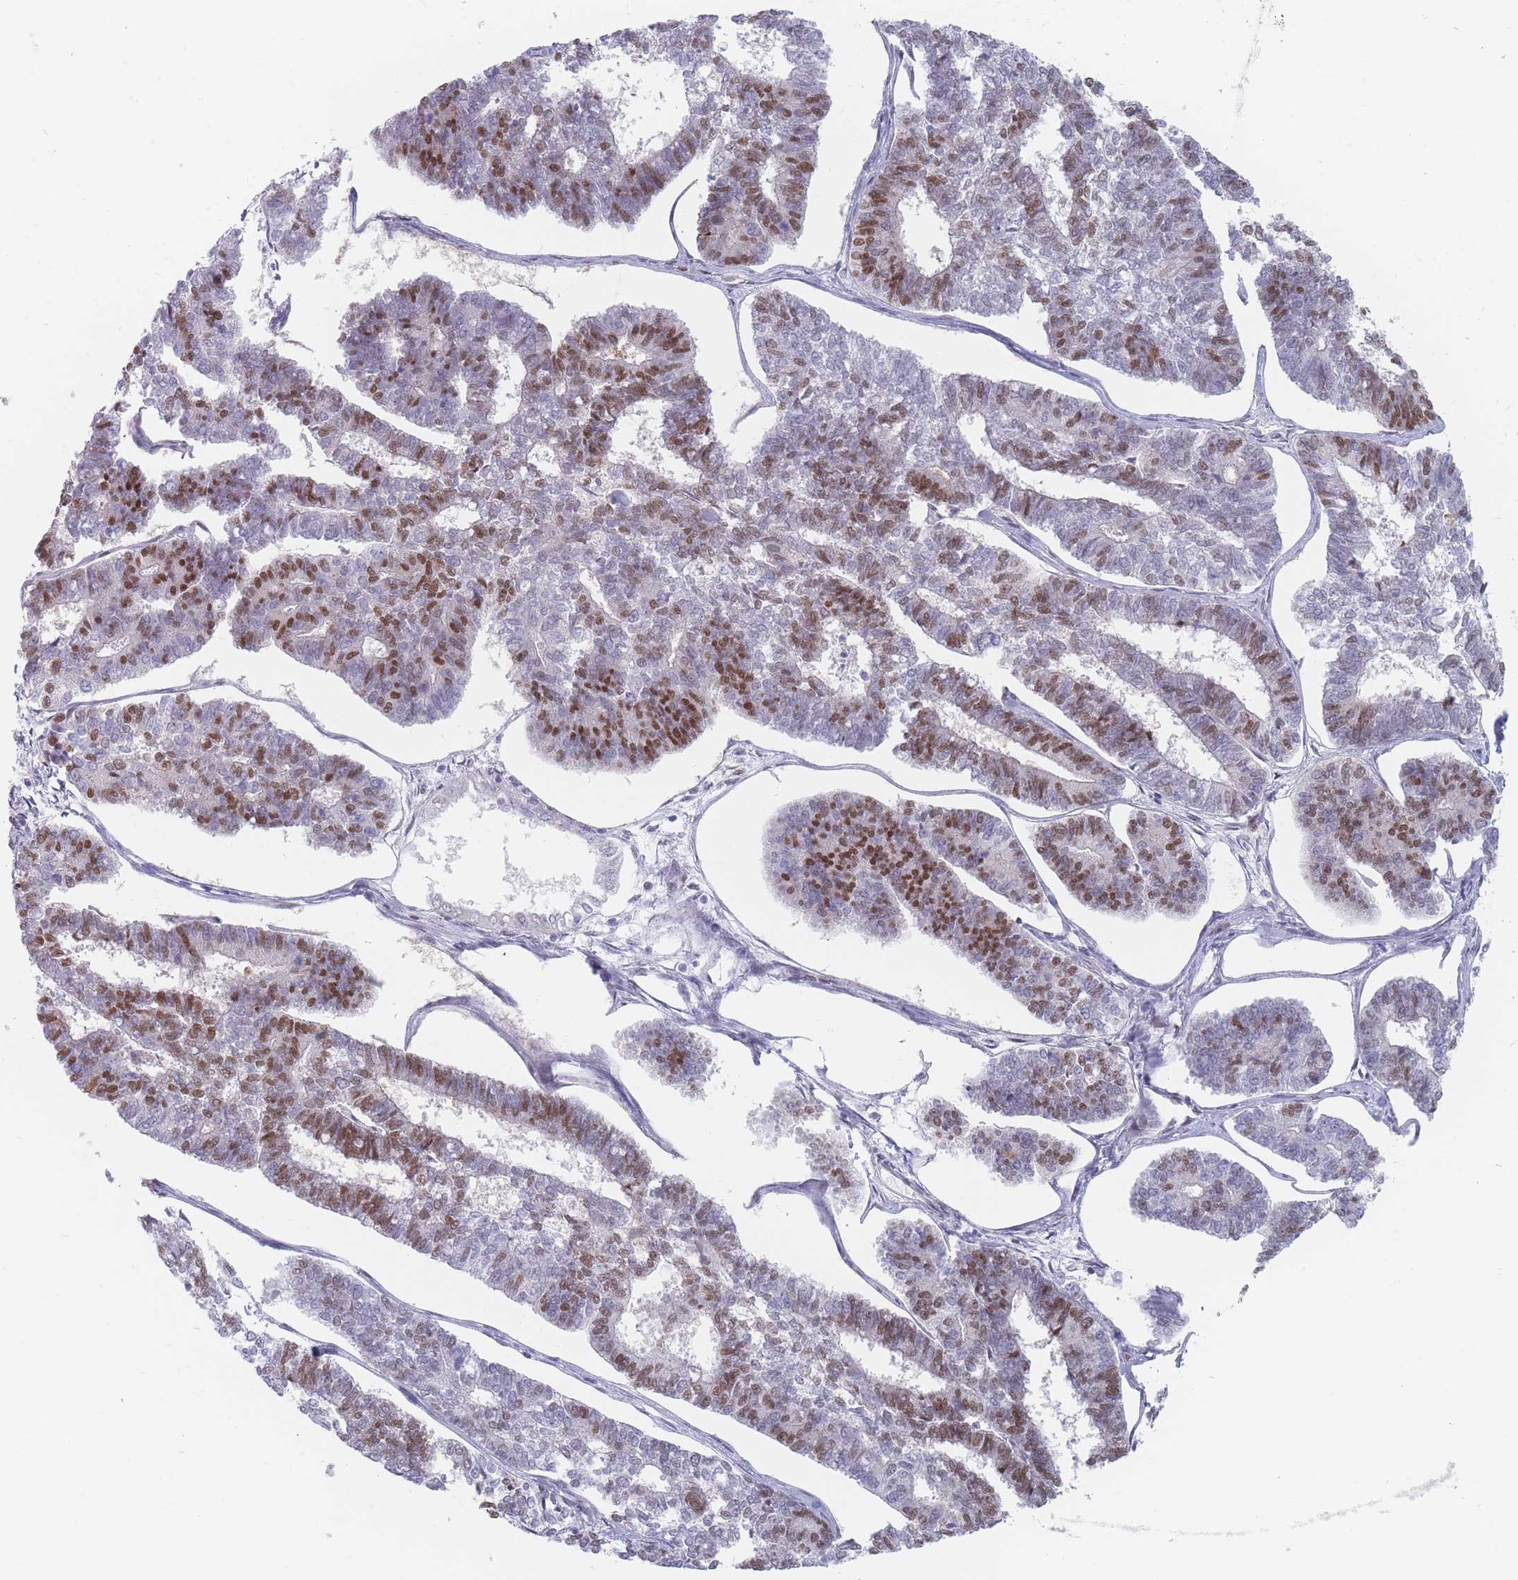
{"staining": {"intensity": "moderate", "quantity": "25%-75%", "location": "nuclear"}, "tissue": "endometrial cancer", "cell_type": "Tumor cells", "image_type": "cancer", "snomed": [{"axis": "morphology", "description": "Adenocarcinoma, NOS"}, {"axis": "topography", "description": "Endometrium"}], "caption": "This is an image of immunohistochemistry (IHC) staining of endometrial cancer, which shows moderate positivity in the nuclear of tumor cells.", "gene": "SAFB2", "patient": {"sex": "female", "age": 70}}